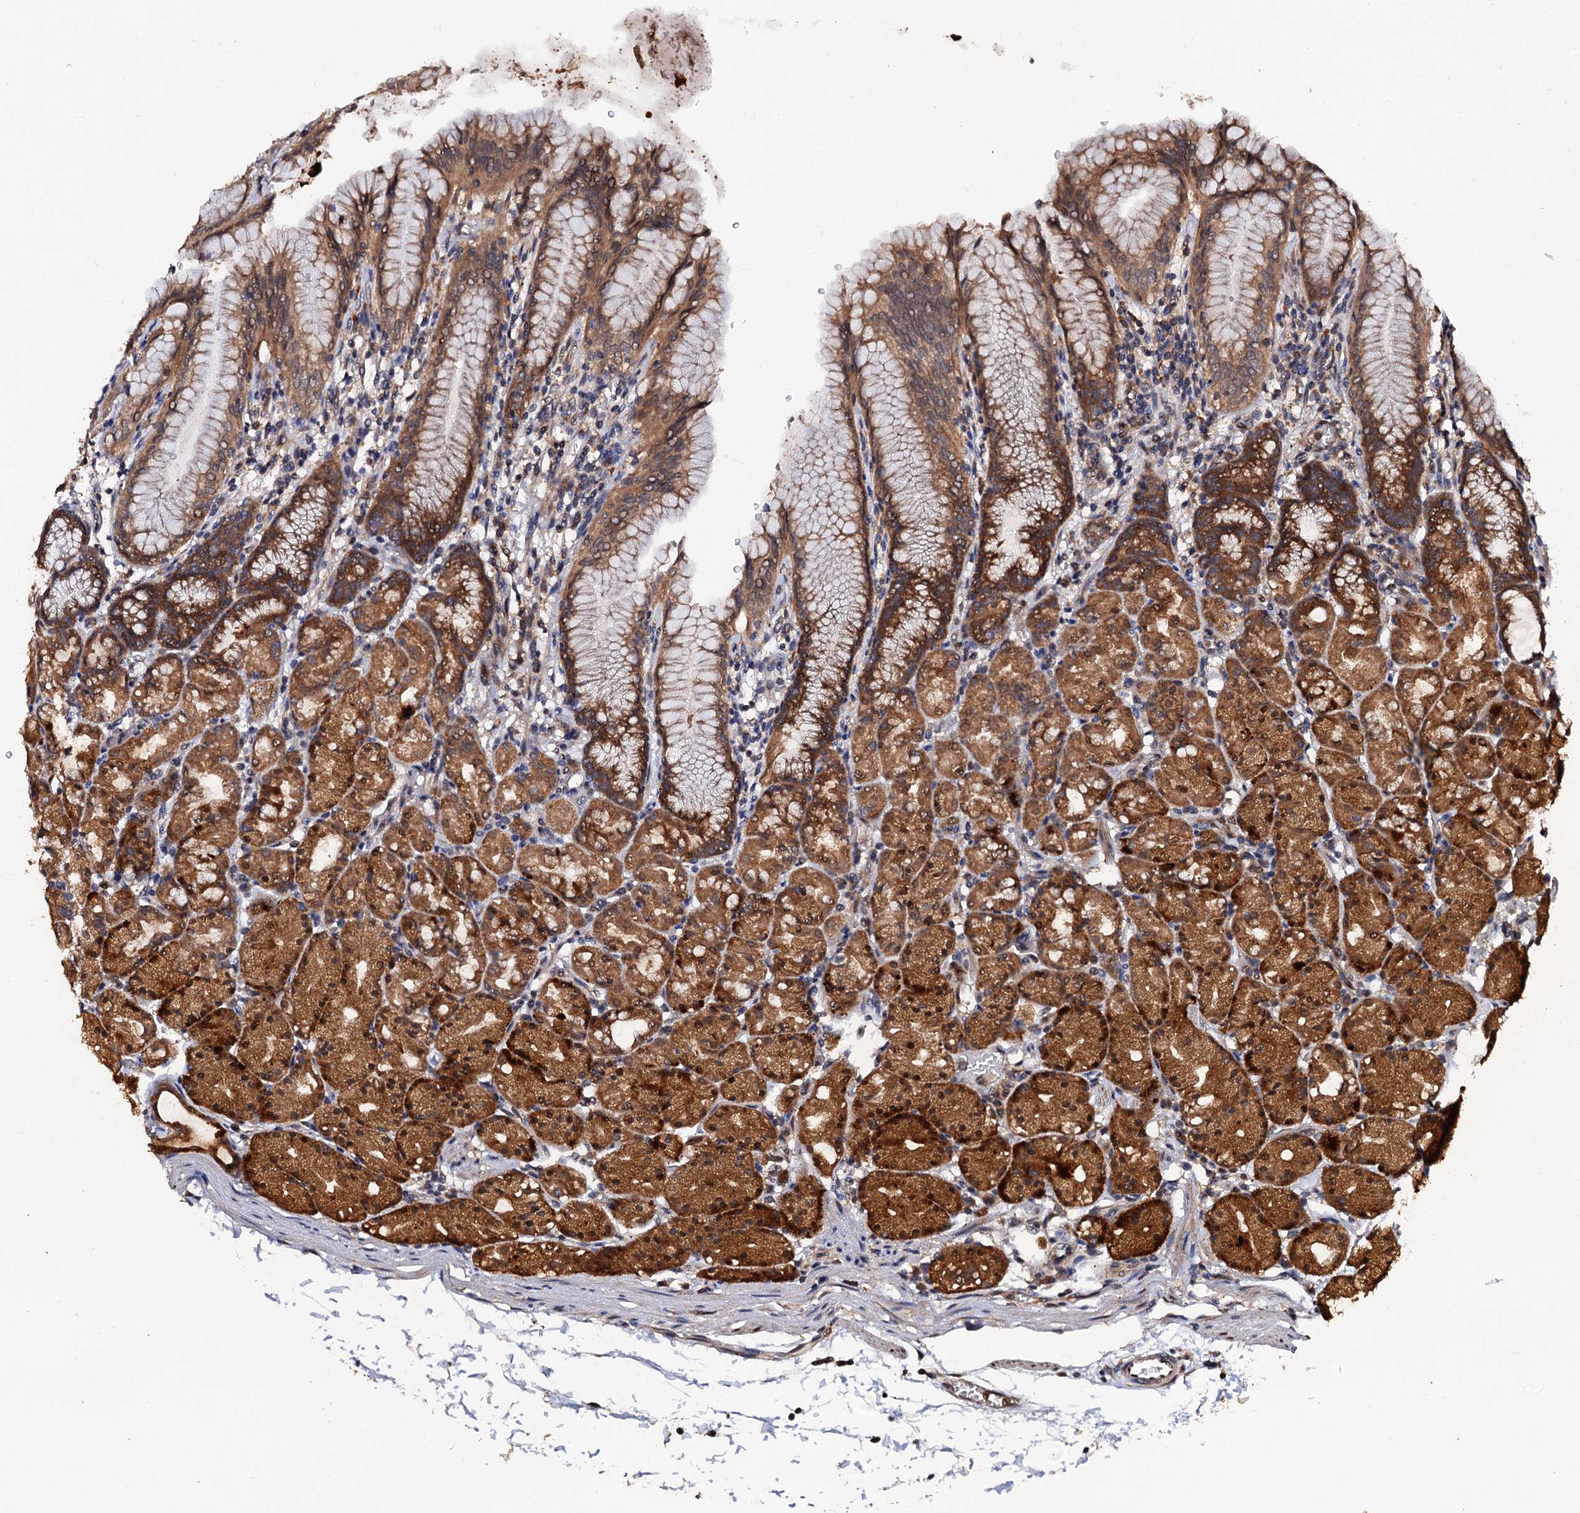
{"staining": {"intensity": "moderate", "quantity": ">75%", "location": "cytoplasmic/membranous"}, "tissue": "stomach", "cell_type": "Glandular cells", "image_type": "normal", "snomed": [{"axis": "morphology", "description": "Normal tissue, NOS"}, {"axis": "topography", "description": "Stomach, upper"}], "caption": "Unremarkable stomach shows moderate cytoplasmic/membranous staining in about >75% of glandular cells, visualized by immunohistochemistry. Ihc stains the protein of interest in brown and the nuclei are stained blue.", "gene": "MIER2", "patient": {"sex": "male", "age": 48}}